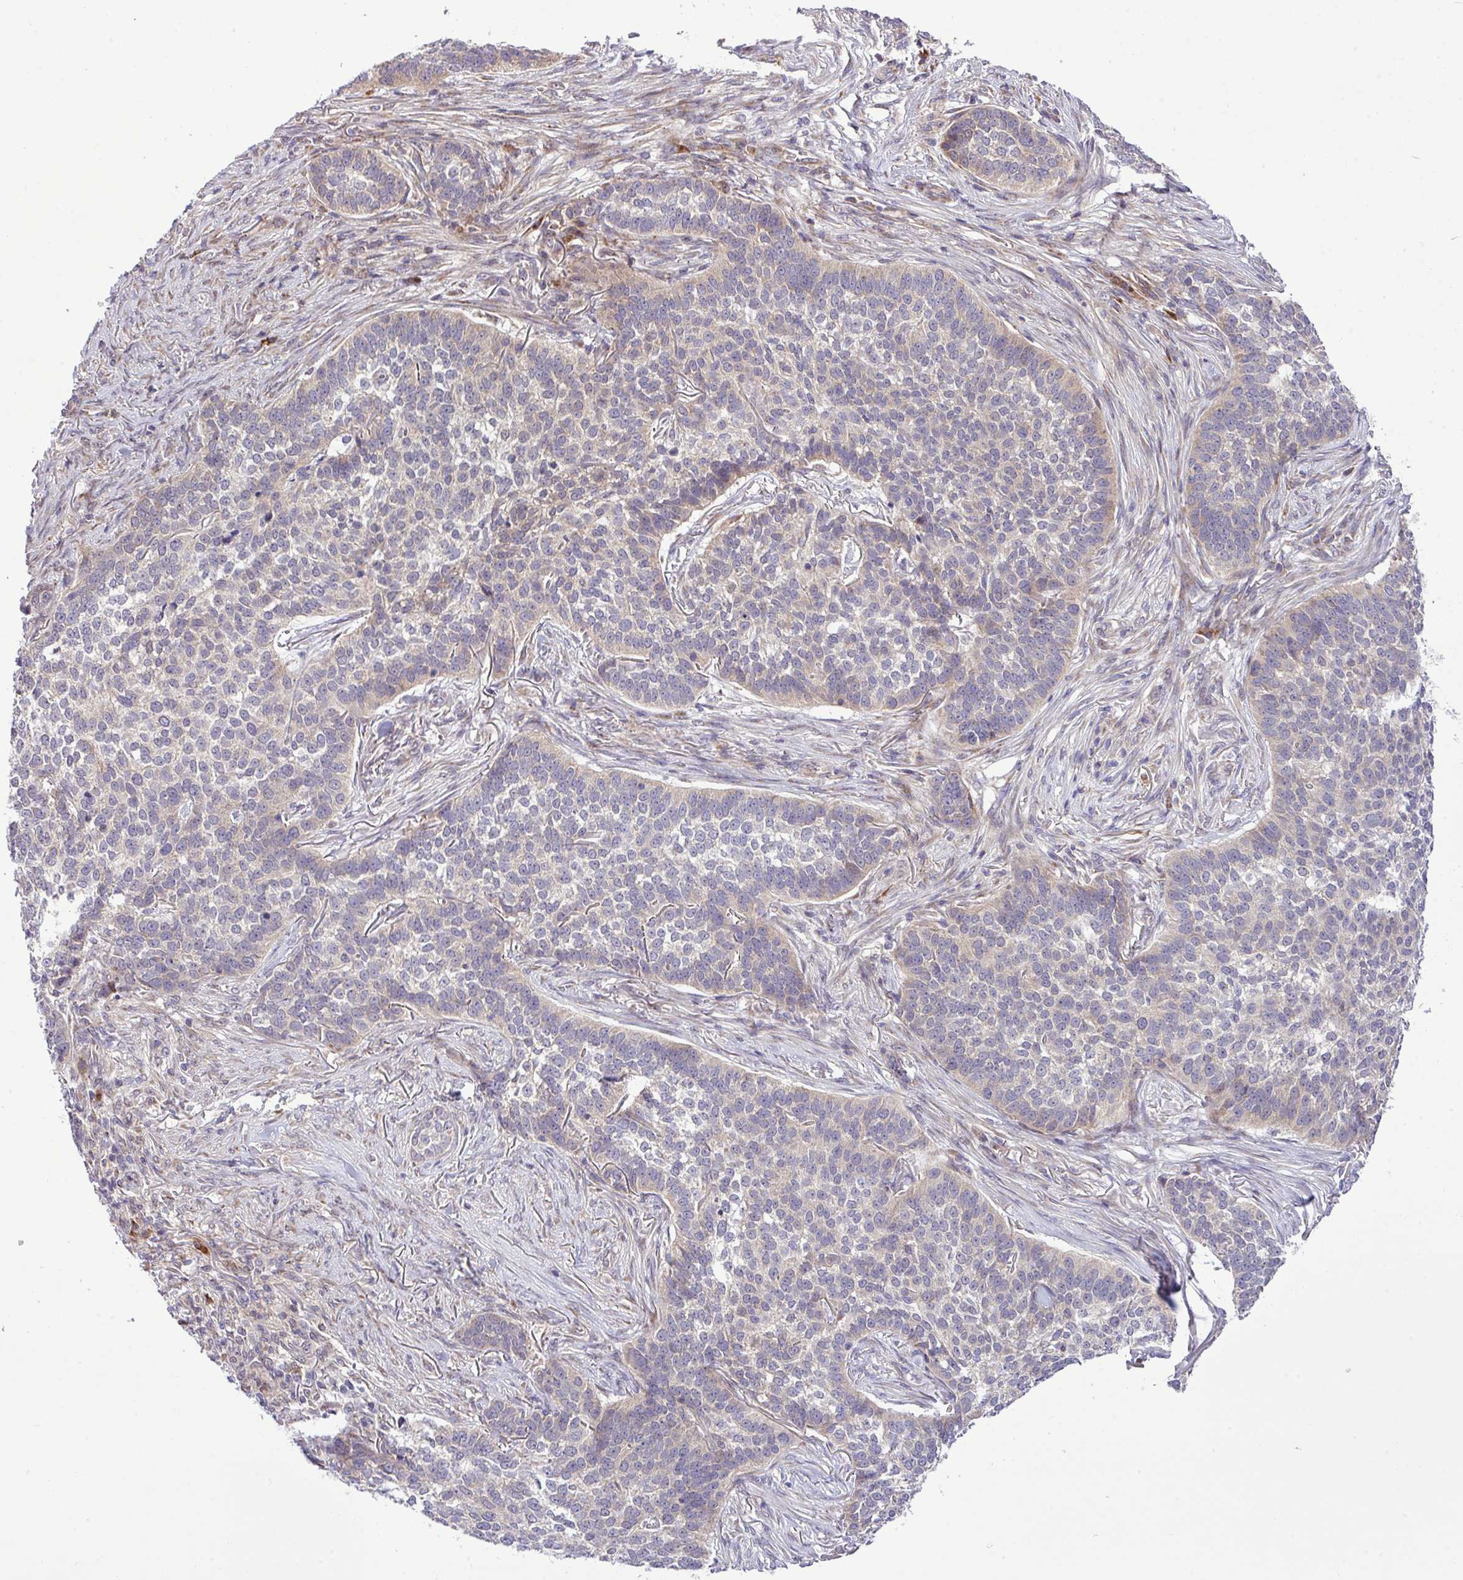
{"staining": {"intensity": "weak", "quantity": "<25%", "location": "cytoplasmic/membranous"}, "tissue": "skin cancer", "cell_type": "Tumor cells", "image_type": "cancer", "snomed": [{"axis": "morphology", "description": "Basal cell carcinoma"}, {"axis": "topography", "description": "Skin"}], "caption": "DAB immunohistochemical staining of skin basal cell carcinoma exhibits no significant staining in tumor cells. (Immunohistochemistry, brightfield microscopy, high magnification).", "gene": "B3GNT9", "patient": {"sex": "male", "age": 85}}